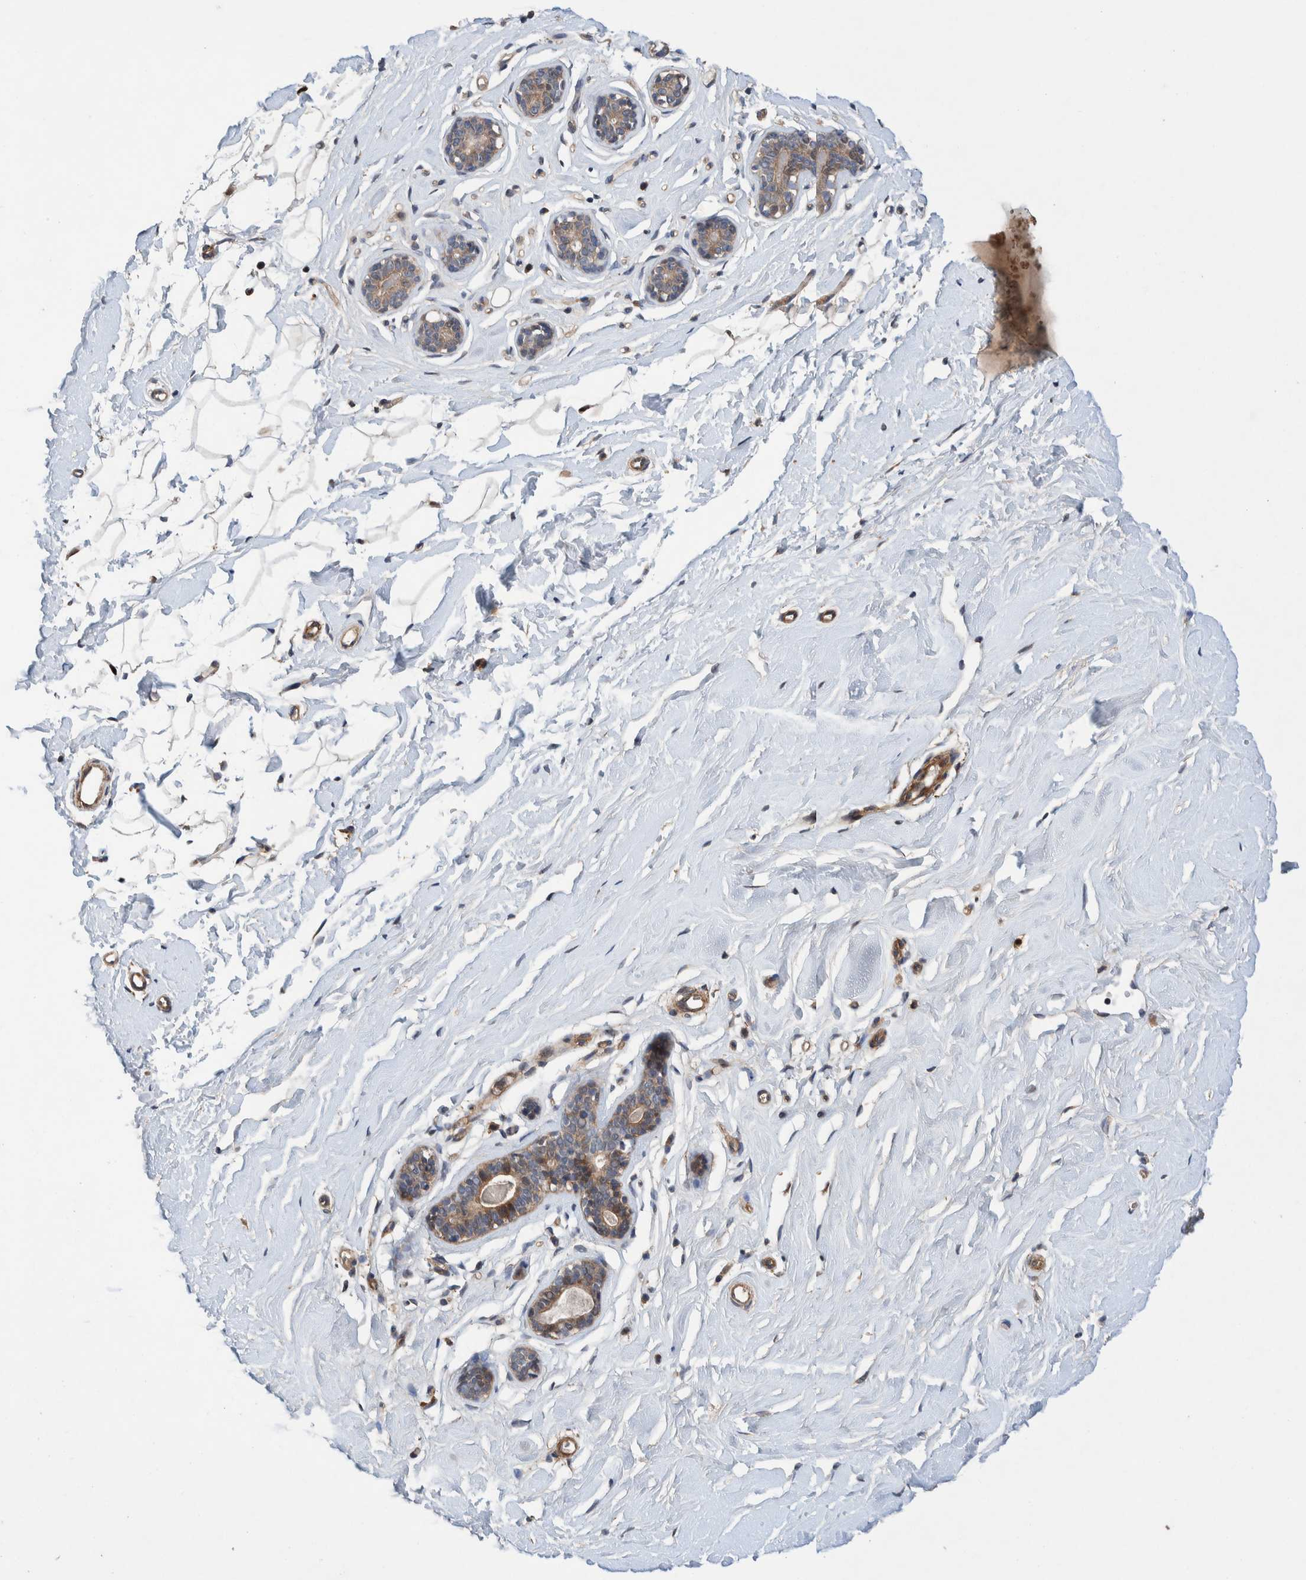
{"staining": {"intensity": "negative", "quantity": "none", "location": "none"}, "tissue": "breast", "cell_type": "Adipocytes", "image_type": "normal", "snomed": [{"axis": "morphology", "description": "Normal tissue, NOS"}, {"axis": "topography", "description": "Breast"}], "caption": "This is an immunohistochemistry histopathology image of normal human breast. There is no expression in adipocytes.", "gene": "PIK3R6", "patient": {"sex": "female", "age": 23}}